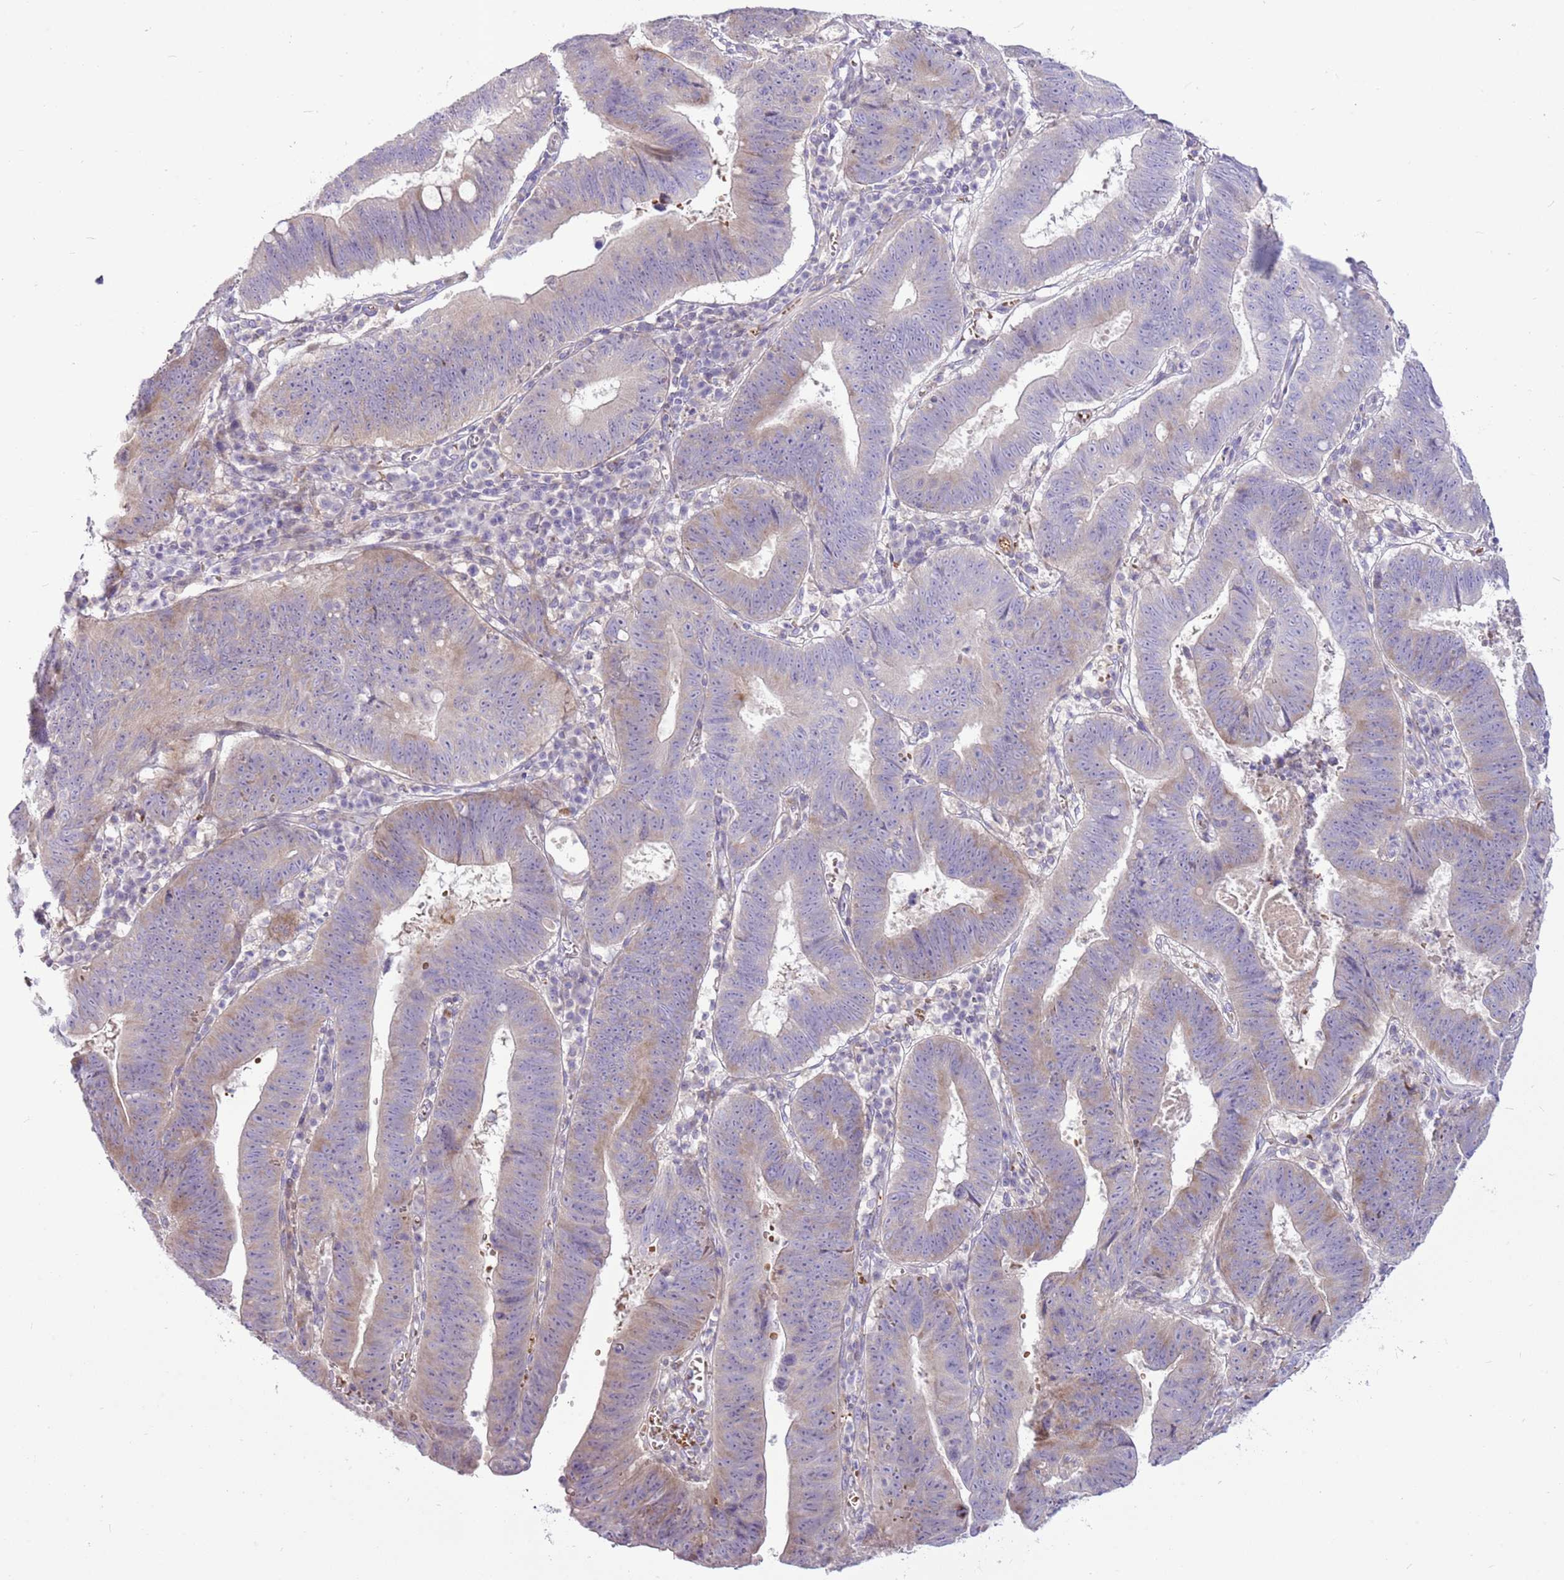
{"staining": {"intensity": "weak", "quantity": "25%-75%", "location": "cytoplasmic/membranous"}, "tissue": "stomach cancer", "cell_type": "Tumor cells", "image_type": "cancer", "snomed": [{"axis": "morphology", "description": "Adenocarcinoma, NOS"}, {"axis": "topography", "description": "Stomach"}], "caption": "A brown stain shows weak cytoplasmic/membranous expression of a protein in human stomach cancer tumor cells.", "gene": "CHAC2", "patient": {"sex": "male", "age": 59}}